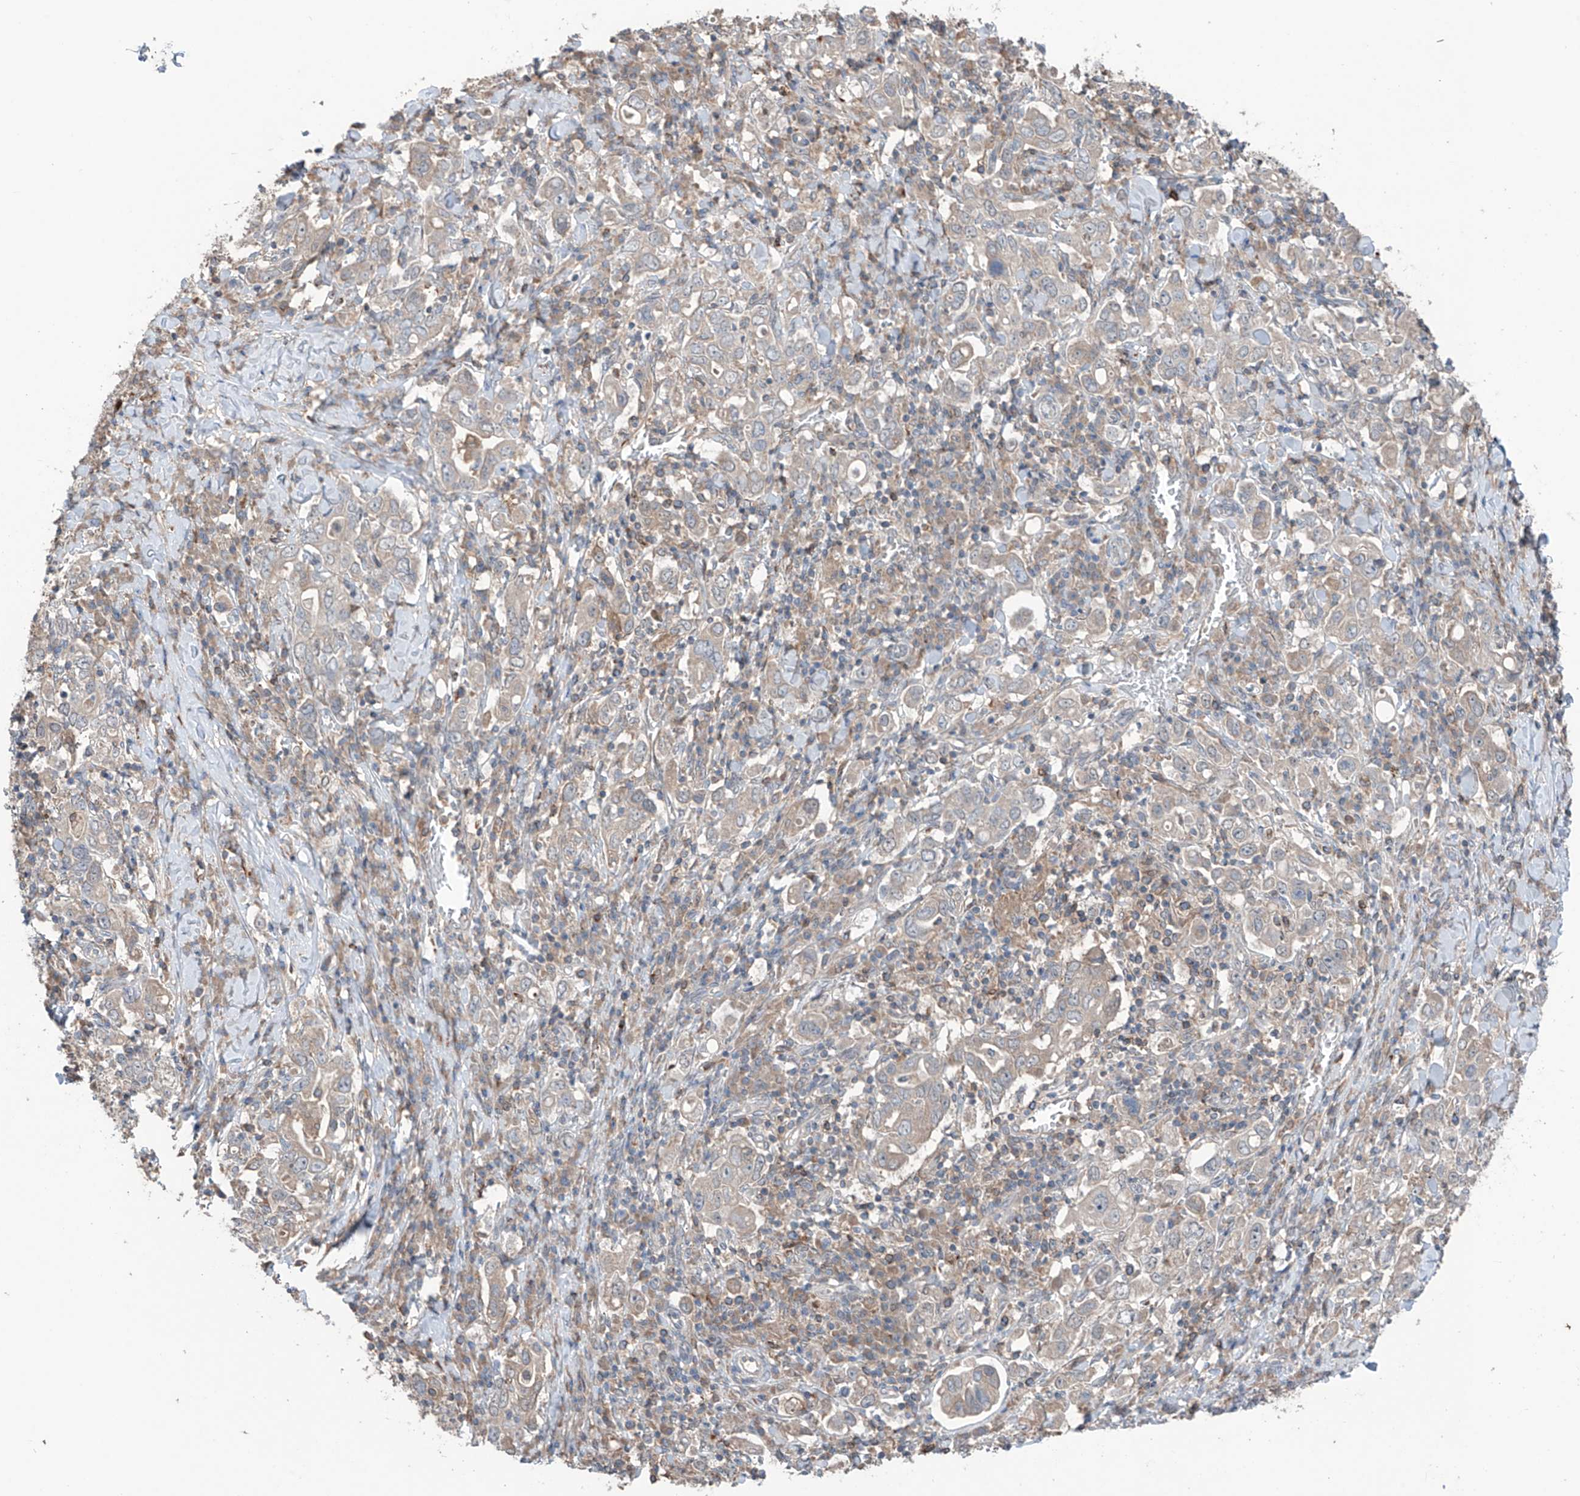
{"staining": {"intensity": "weak", "quantity": "25%-75%", "location": "cytoplasmic/membranous"}, "tissue": "stomach cancer", "cell_type": "Tumor cells", "image_type": "cancer", "snomed": [{"axis": "morphology", "description": "Adenocarcinoma, NOS"}, {"axis": "topography", "description": "Stomach, upper"}], "caption": "This histopathology image displays immunohistochemistry (IHC) staining of human stomach cancer, with low weak cytoplasmic/membranous expression in about 25%-75% of tumor cells.", "gene": "SAMD3", "patient": {"sex": "male", "age": 62}}